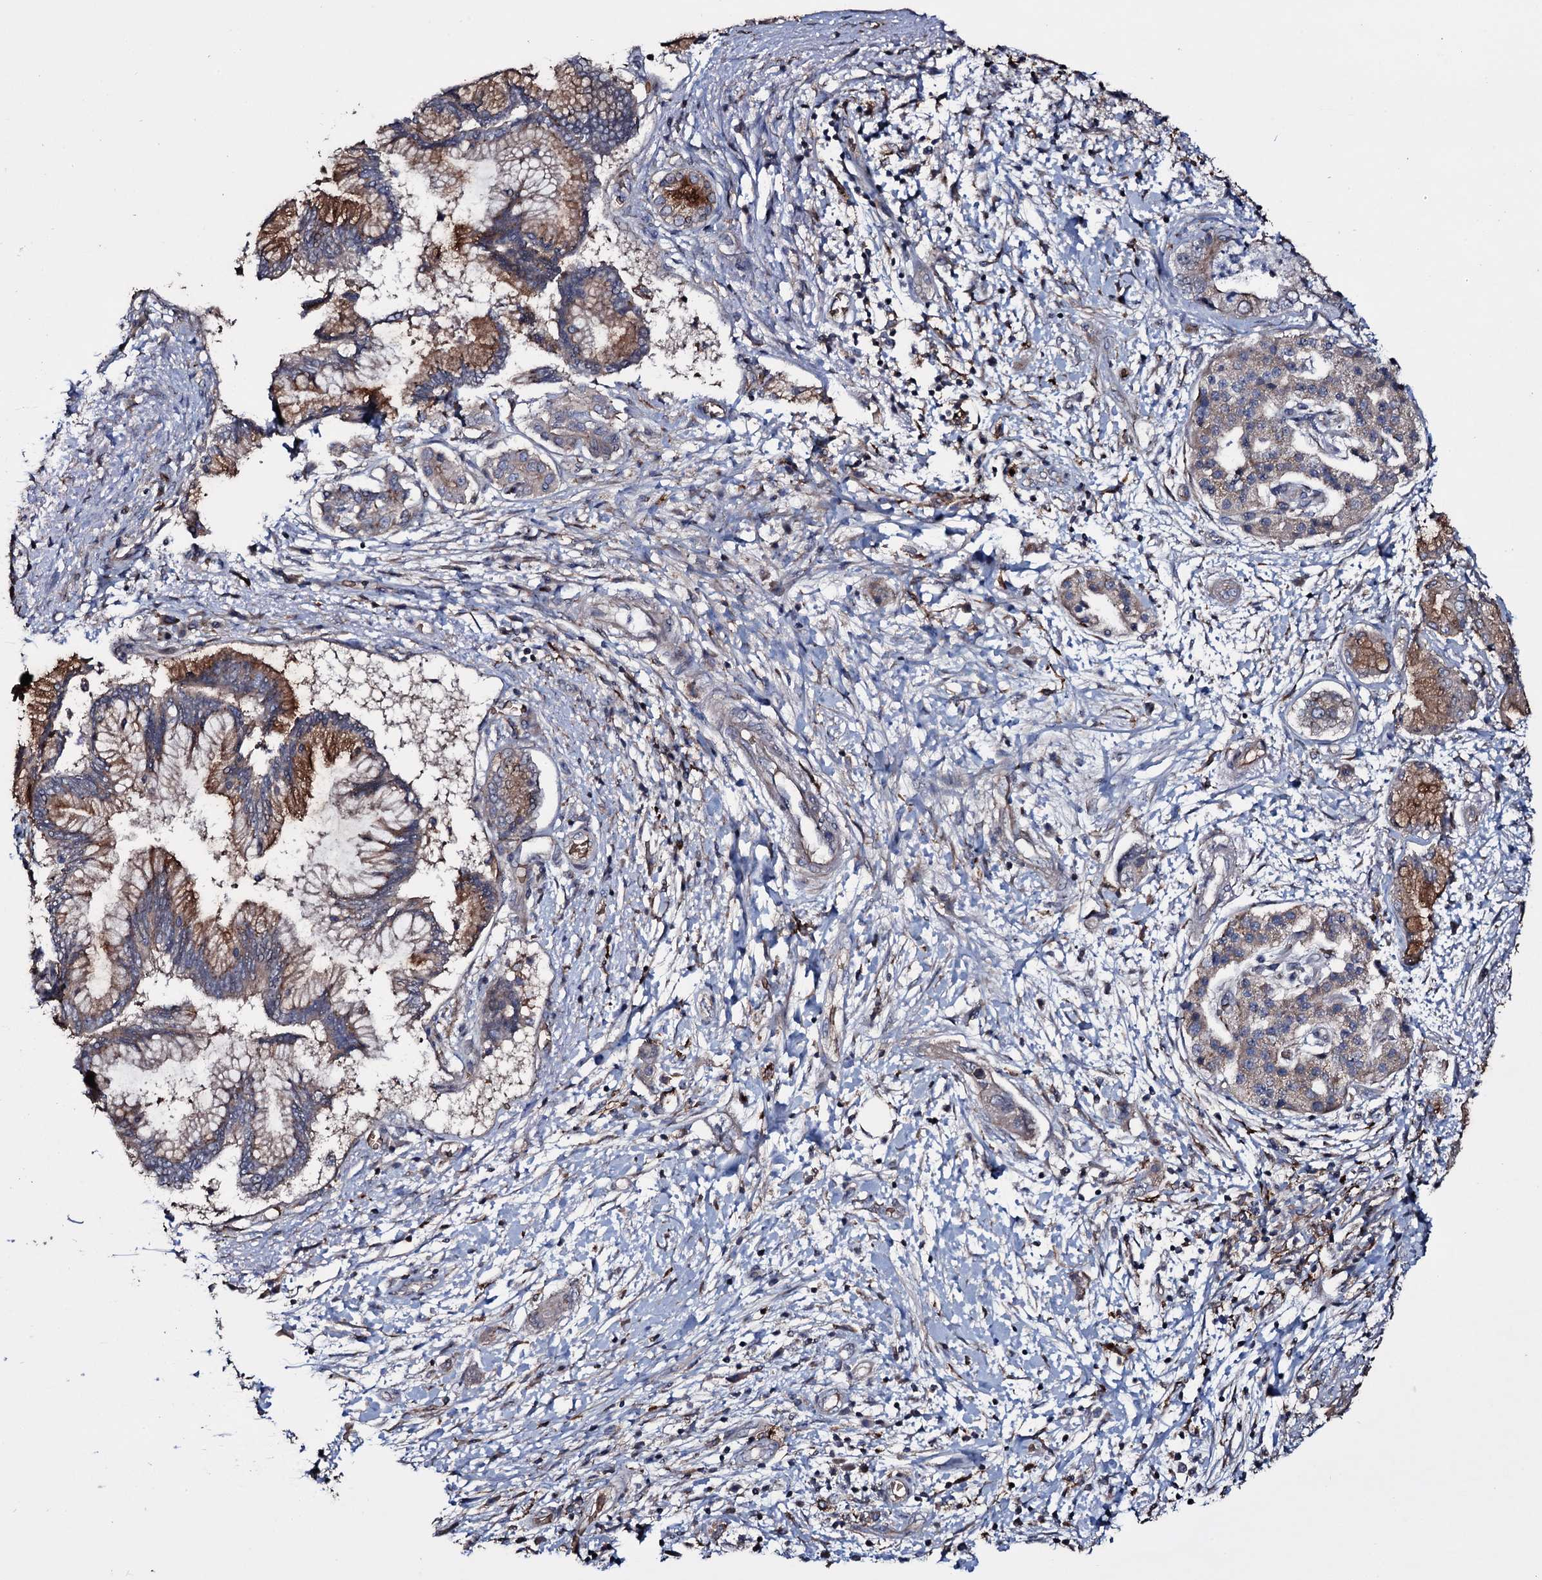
{"staining": {"intensity": "moderate", "quantity": "25%-75%", "location": "cytoplasmic/membranous"}, "tissue": "pancreatic cancer", "cell_type": "Tumor cells", "image_type": "cancer", "snomed": [{"axis": "morphology", "description": "Adenocarcinoma, NOS"}, {"axis": "topography", "description": "Pancreas"}], "caption": "The image demonstrates a brown stain indicating the presence of a protein in the cytoplasmic/membranous of tumor cells in pancreatic cancer (adenocarcinoma).", "gene": "ZSWIM8", "patient": {"sex": "female", "age": 73}}